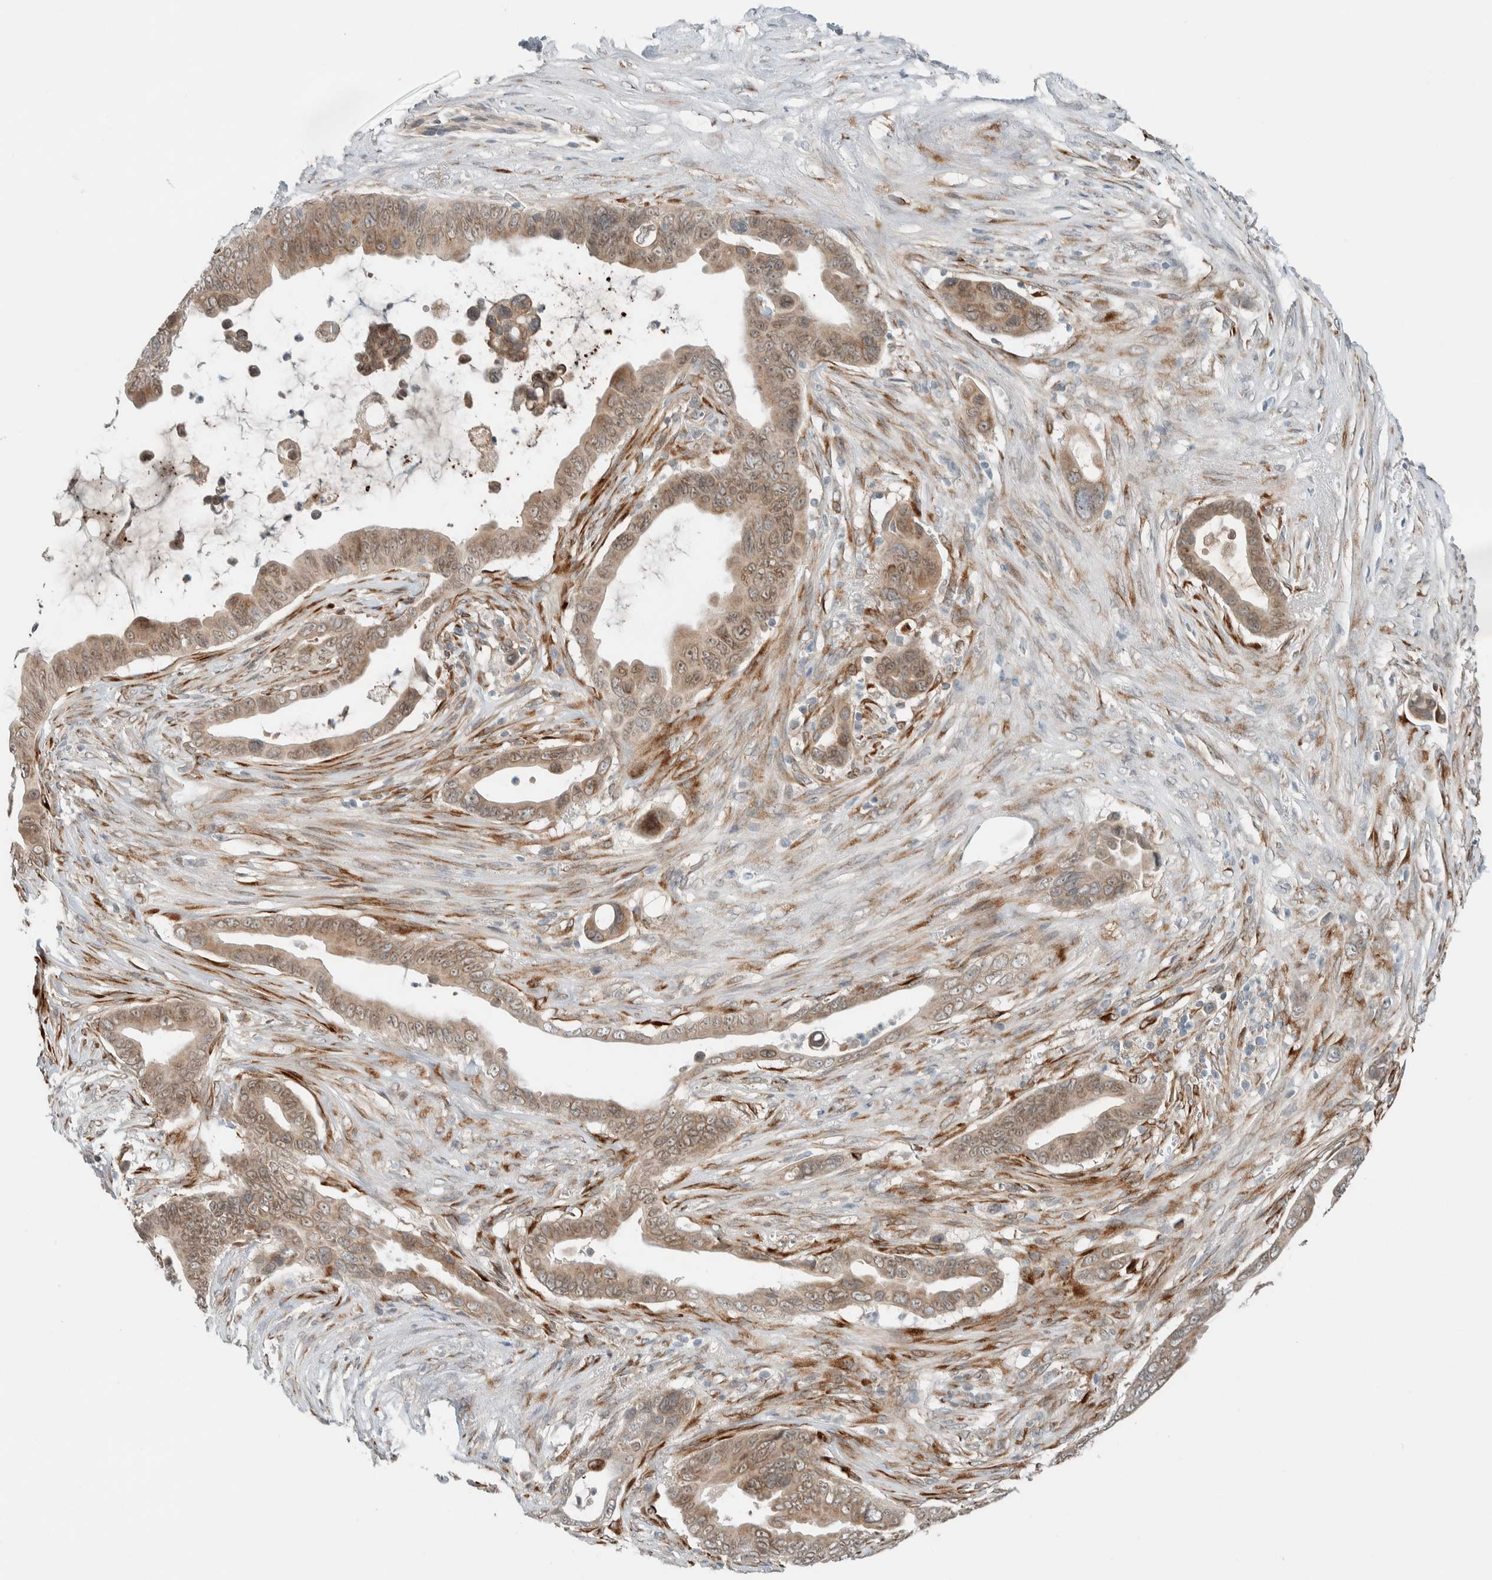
{"staining": {"intensity": "weak", "quantity": ">75%", "location": "cytoplasmic/membranous"}, "tissue": "pancreatic cancer", "cell_type": "Tumor cells", "image_type": "cancer", "snomed": [{"axis": "morphology", "description": "Adenocarcinoma, NOS"}, {"axis": "topography", "description": "Pancreas"}], "caption": "Protein positivity by IHC shows weak cytoplasmic/membranous staining in about >75% of tumor cells in pancreatic cancer (adenocarcinoma). (IHC, brightfield microscopy, high magnification).", "gene": "CTBP2", "patient": {"sex": "female", "age": 72}}